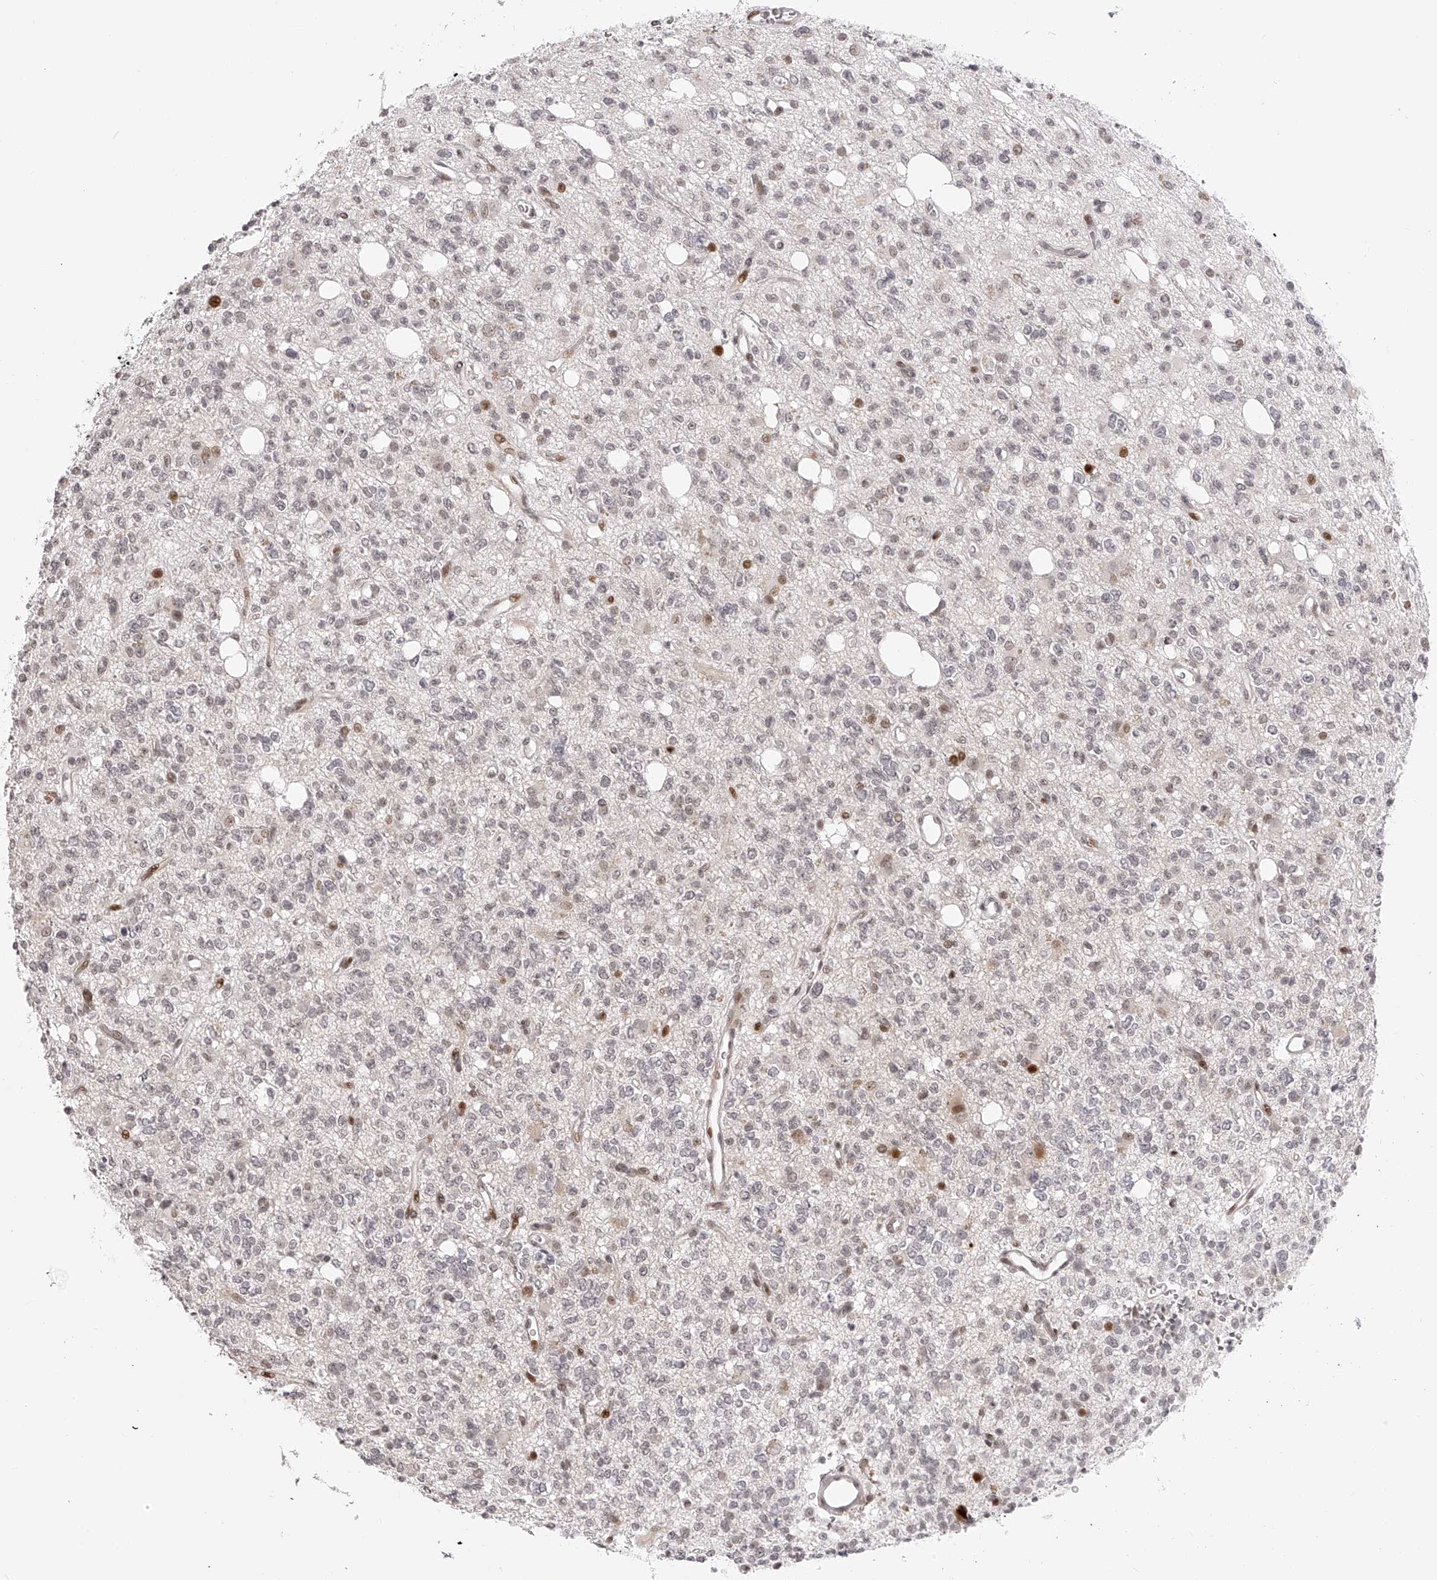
{"staining": {"intensity": "negative", "quantity": "none", "location": "none"}, "tissue": "glioma", "cell_type": "Tumor cells", "image_type": "cancer", "snomed": [{"axis": "morphology", "description": "Glioma, malignant, High grade"}, {"axis": "topography", "description": "Brain"}], "caption": "High magnification brightfield microscopy of glioma stained with DAB (brown) and counterstained with hematoxylin (blue): tumor cells show no significant expression. (Brightfield microscopy of DAB immunohistochemistry at high magnification).", "gene": "PLEKHG1", "patient": {"sex": "female", "age": 62}}